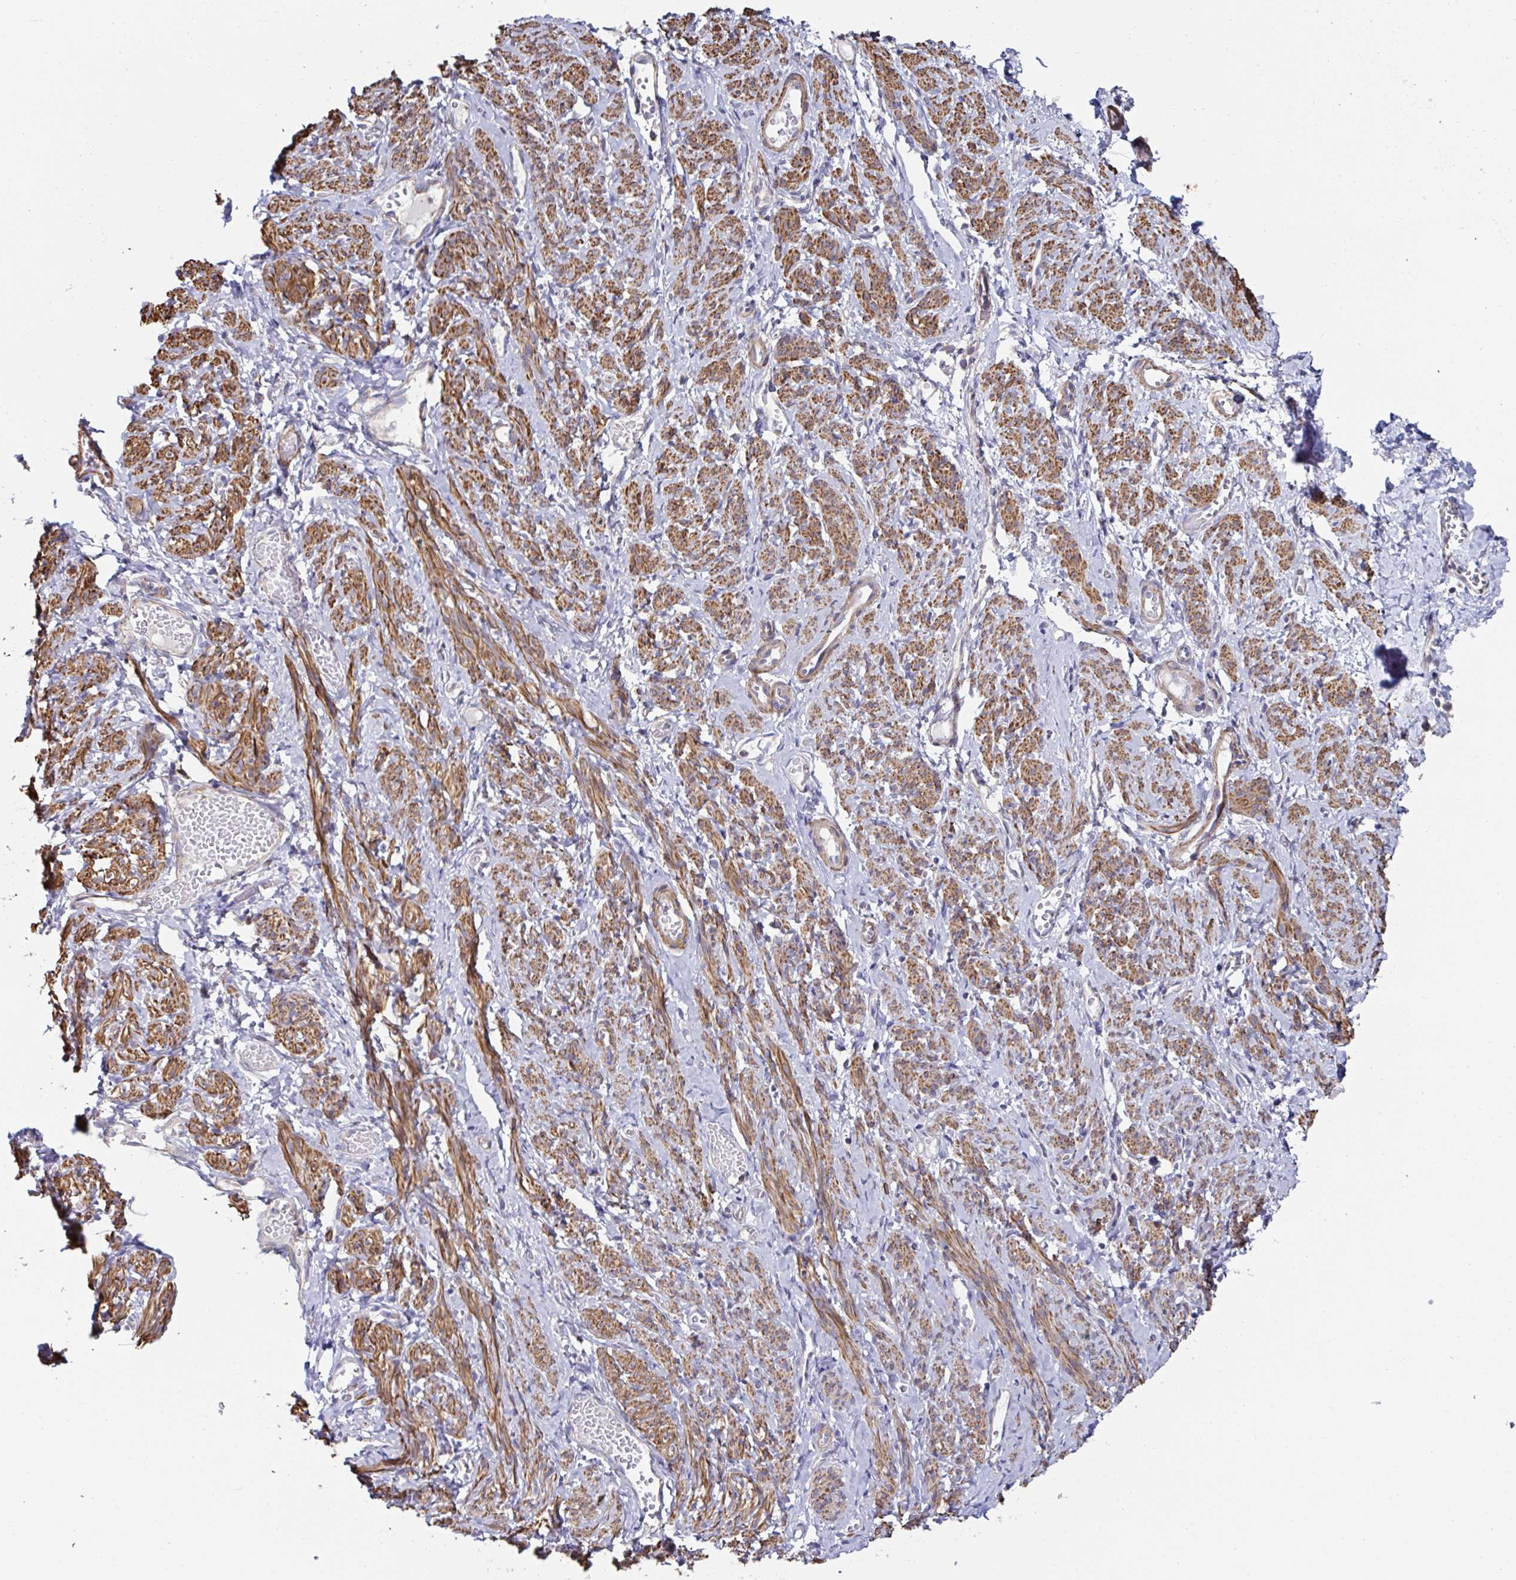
{"staining": {"intensity": "moderate", "quantity": ">75%", "location": "cytoplasmic/membranous"}, "tissue": "smooth muscle", "cell_type": "Smooth muscle cells", "image_type": "normal", "snomed": [{"axis": "morphology", "description": "Normal tissue, NOS"}, {"axis": "topography", "description": "Smooth muscle"}], "caption": "The immunohistochemical stain highlights moderate cytoplasmic/membranous expression in smooth muscle cells of unremarkable smooth muscle. Ihc stains the protein of interest in brown and the nuclei are stained blue.", "gene": "DZANK1", "patient": {"sex": "female", "age": 65}}